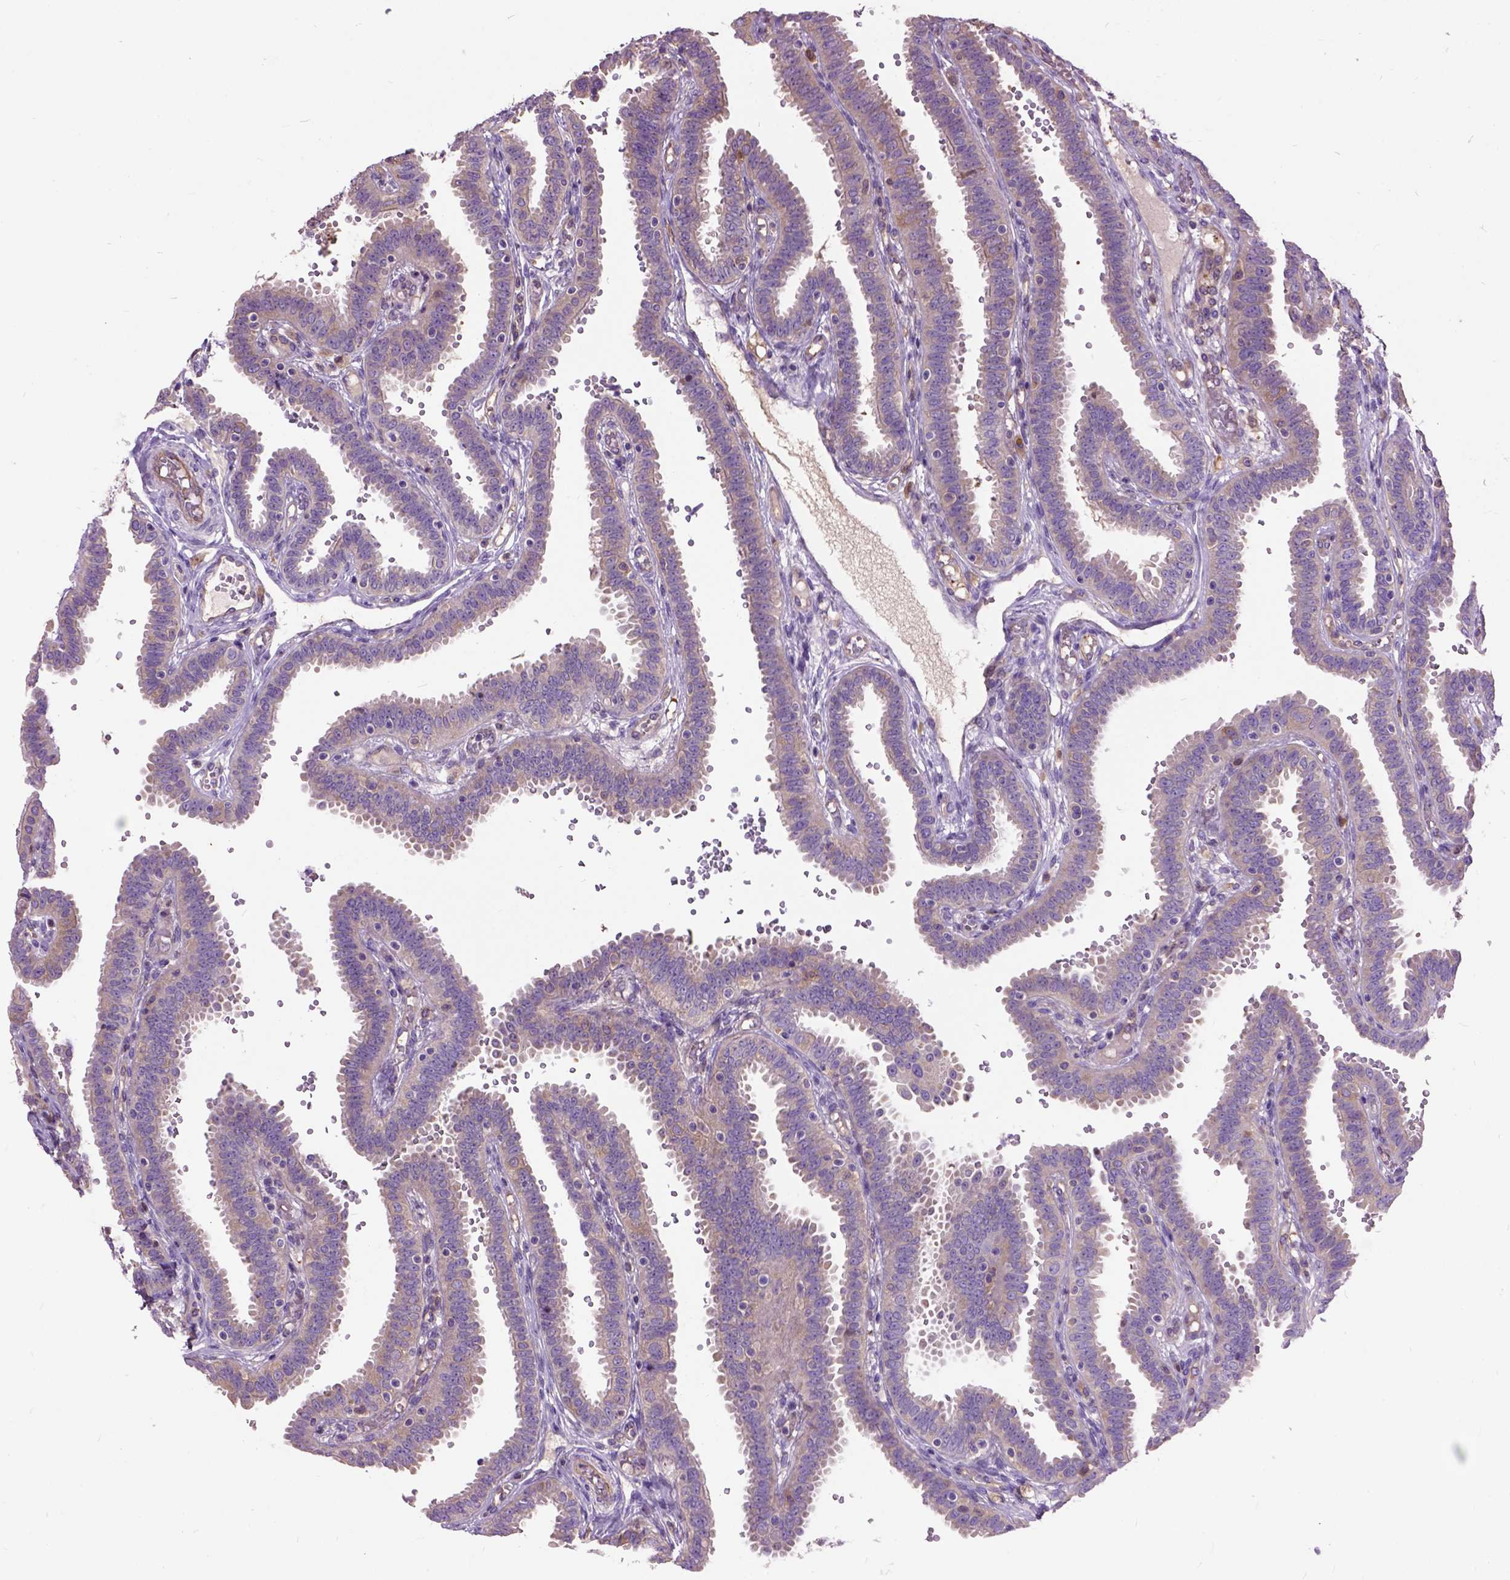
{"staining": {"intensity": "weak", "quantity": "25%-75%", "location": "cytoplasmic/membranous"}, "tissue": "fallopian tube", "cell_type": "Glandular cells", "image_type": "normal", "snomed": [{"axis": "morphology", "description": "Normal tissue, NOS"}, {"axis": "topography", "description": "Fallopian tube"}], "caption": "The immunohistochemical stain highlights weak cytoplasmic/membranous positivity in glandular cells of unremarkable fallopian tube.", "gene": "SEMA4F", "patient": {"sex": "female", "age": 37}}